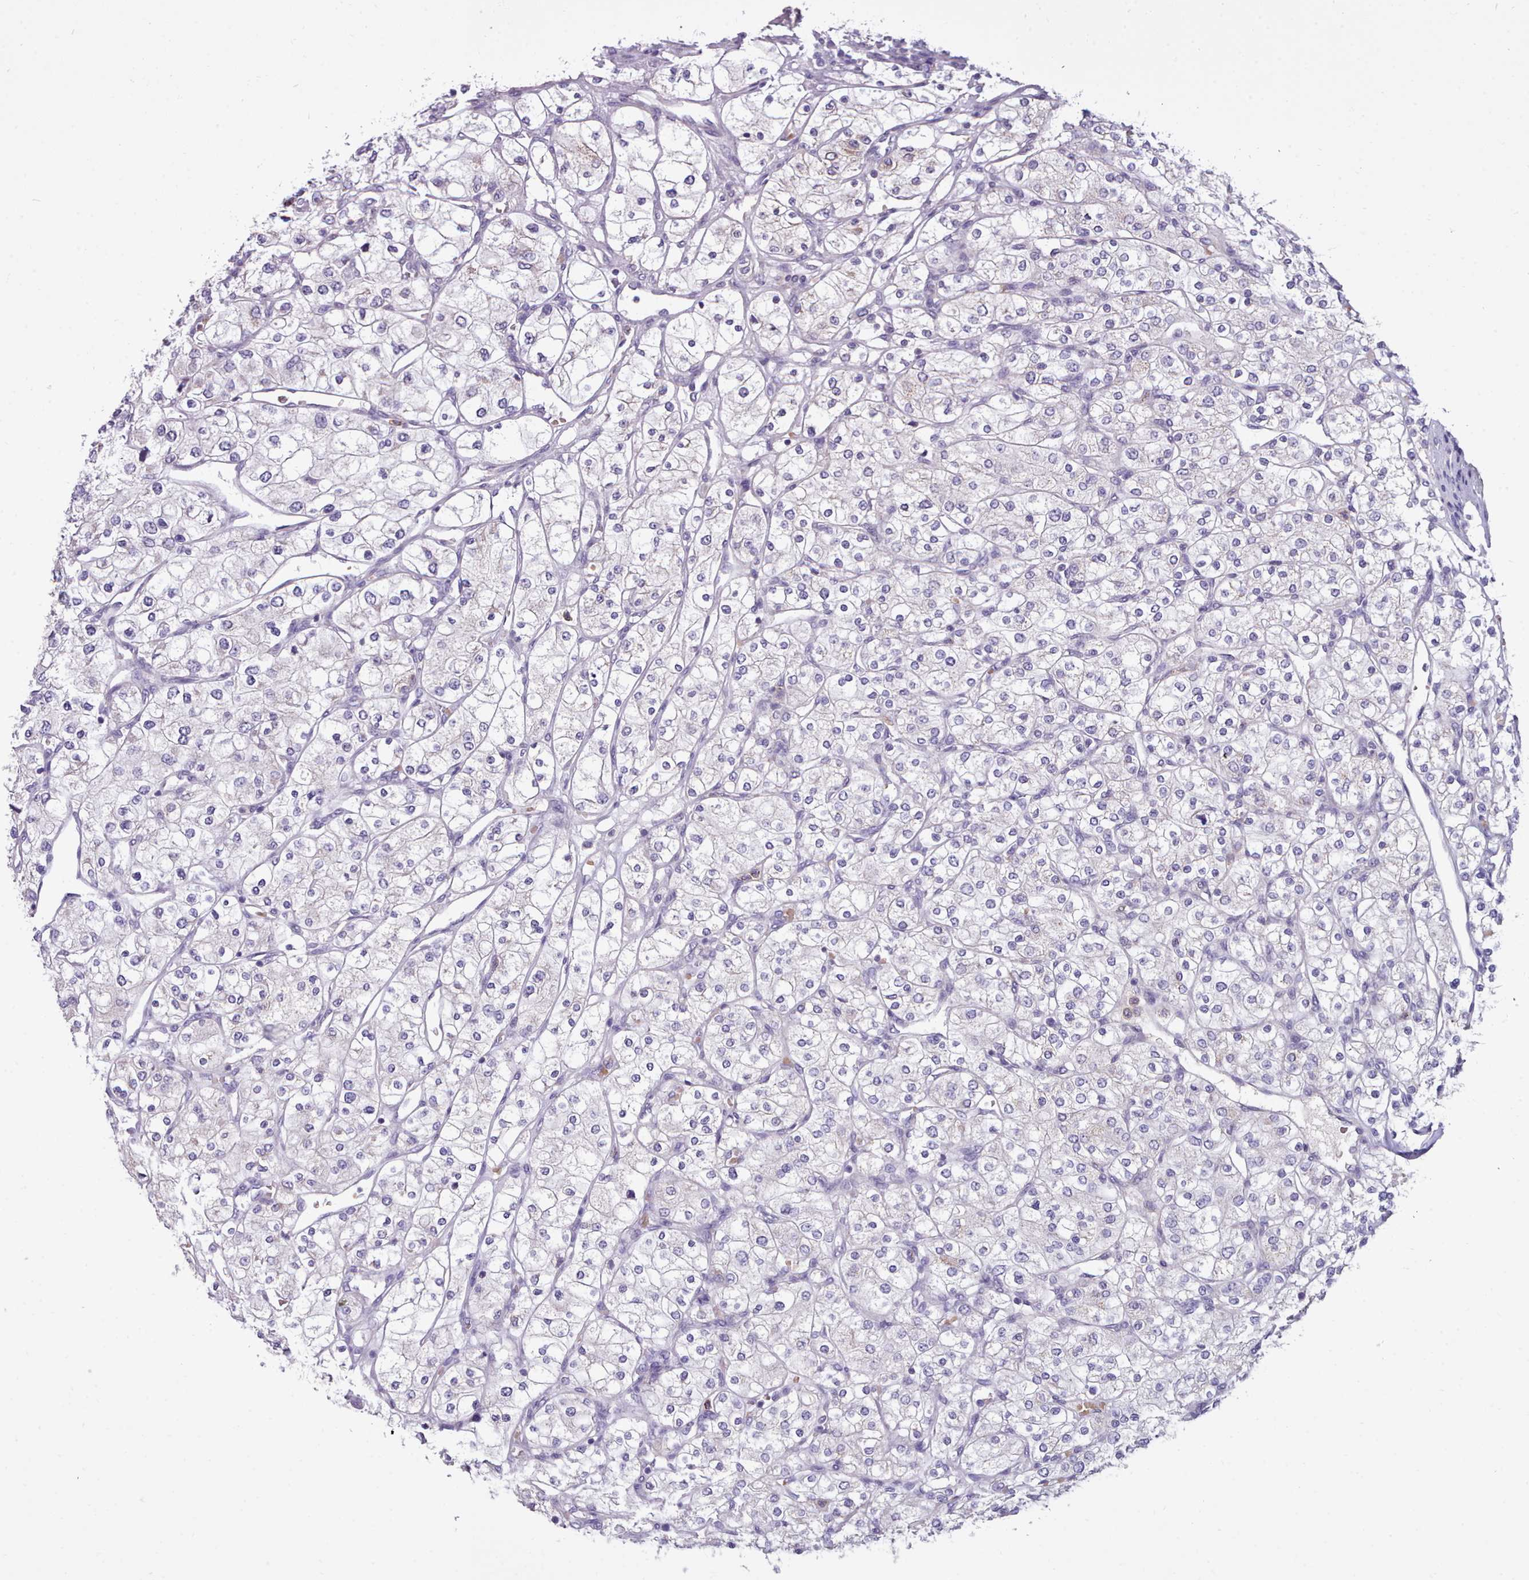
{"staining": {"intensity": "negative", "quantity": "none", "location": "none"}, "tissue": "renal cancer", "cell_type": "Tumor cells", "image_type": "cancer", "snomed": [{"axis": "morphology", "description": "Adenocarcinoma, NOS"}, {"axis": "topography", "description": "Kidney"}], "caption": "Immunohistochemistry histopathology image of human renal cancer stained for a protein (brown), which shows no expression in tumor cells.", "gene": "KCTD16", "patient": {"sex": "male", "age": 80}}